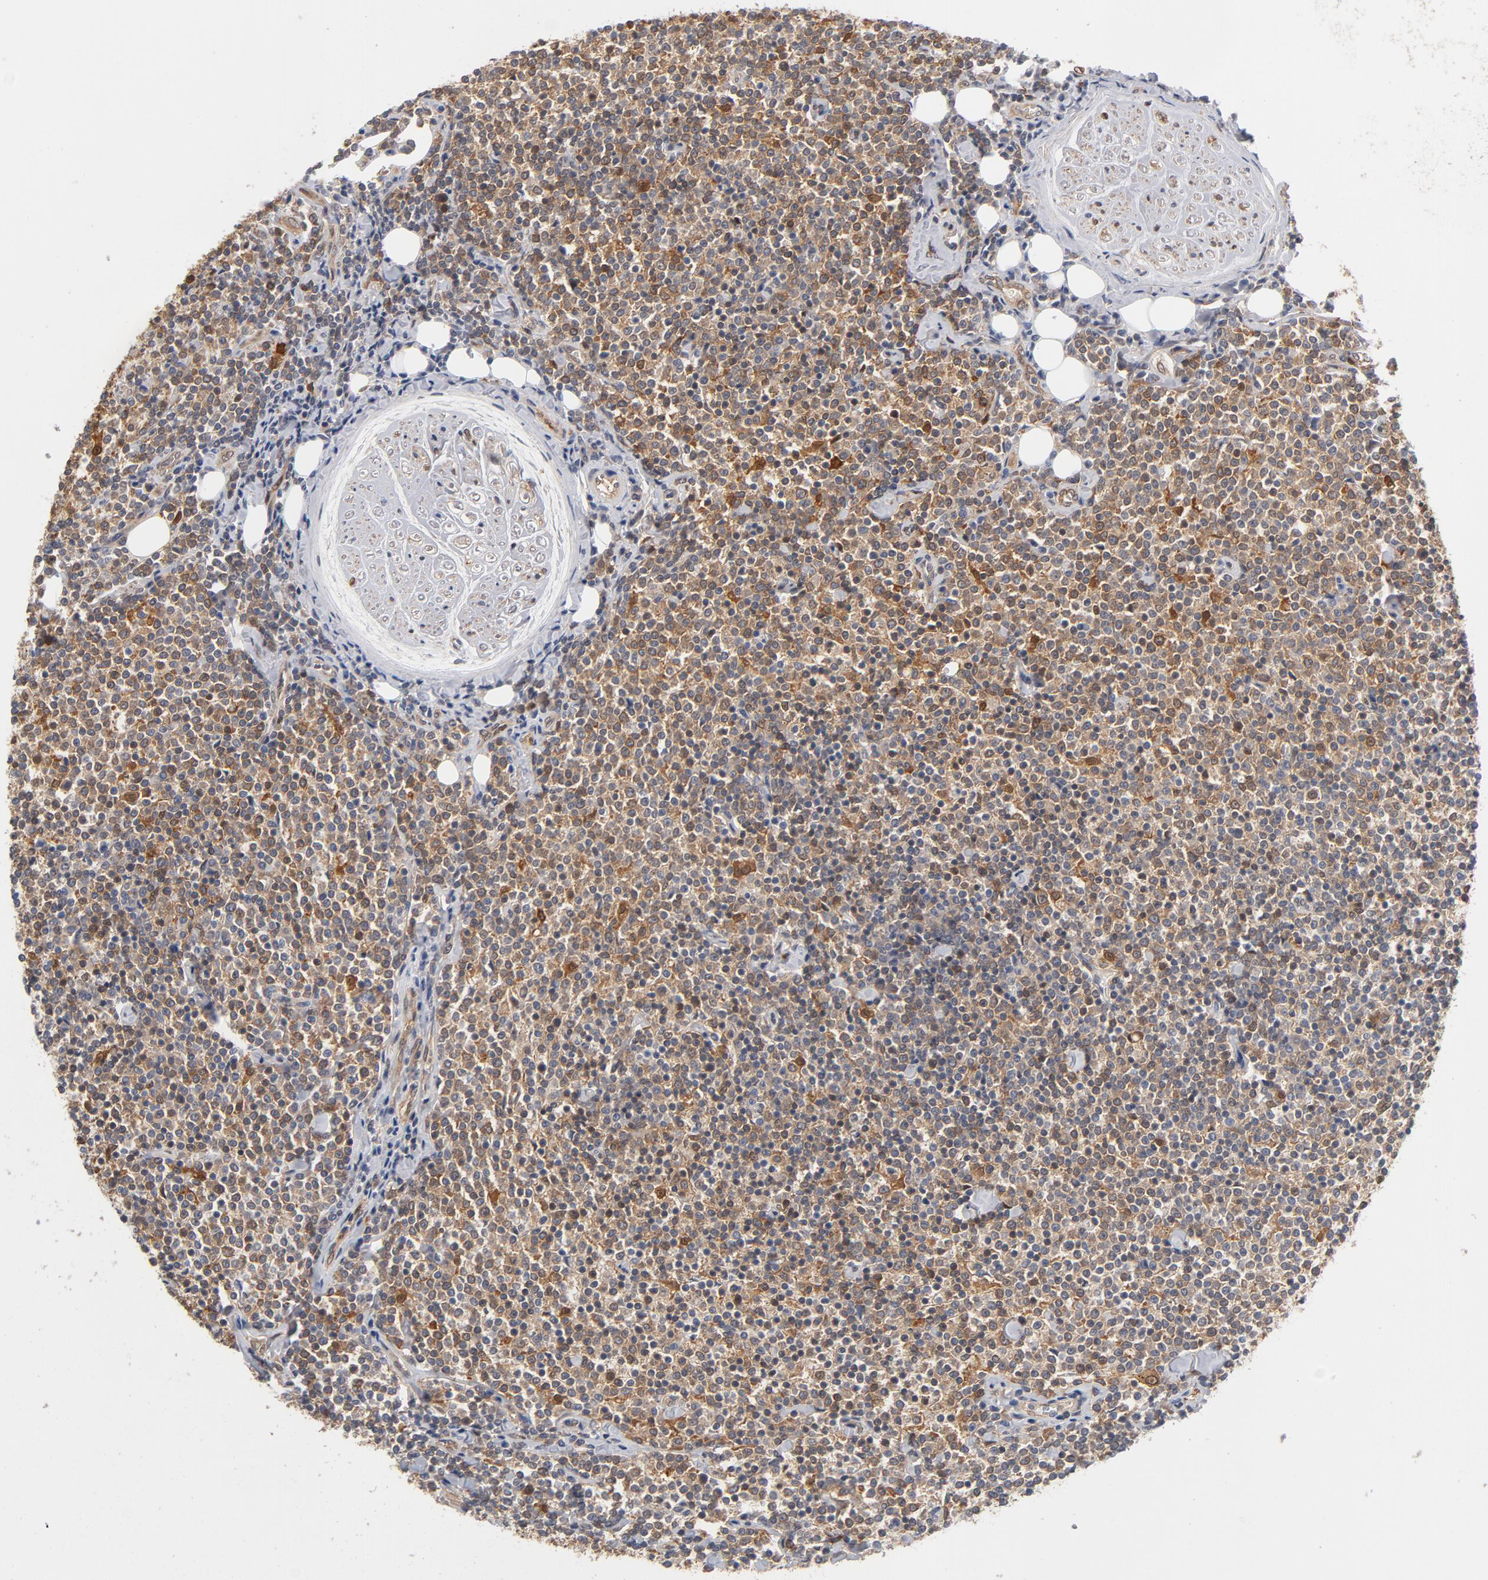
{"staining": {"intensity": "moderate", "quantity": "<25%", "location": "cytoplasmic/membranous"}, "tissue": "lymphoma", "cell_type": "Tumor cells", "image_type": "cancer", "snomed": [{"axis": "morphology", "description": "Malignant lymphoma, non-Hodgkin's type, Low grade"}, {"axis": "topography", "description": "Soft tissue"}], "caption": "This photomicrograph exhibits immunohistochemistry (IHC) staining of lymphoma, with low moderate cytoplasmic/membranous expression in about <25% of tumor cells.", "gene": "ASMTL", "patient": {"sex": "male", "age": 92}}